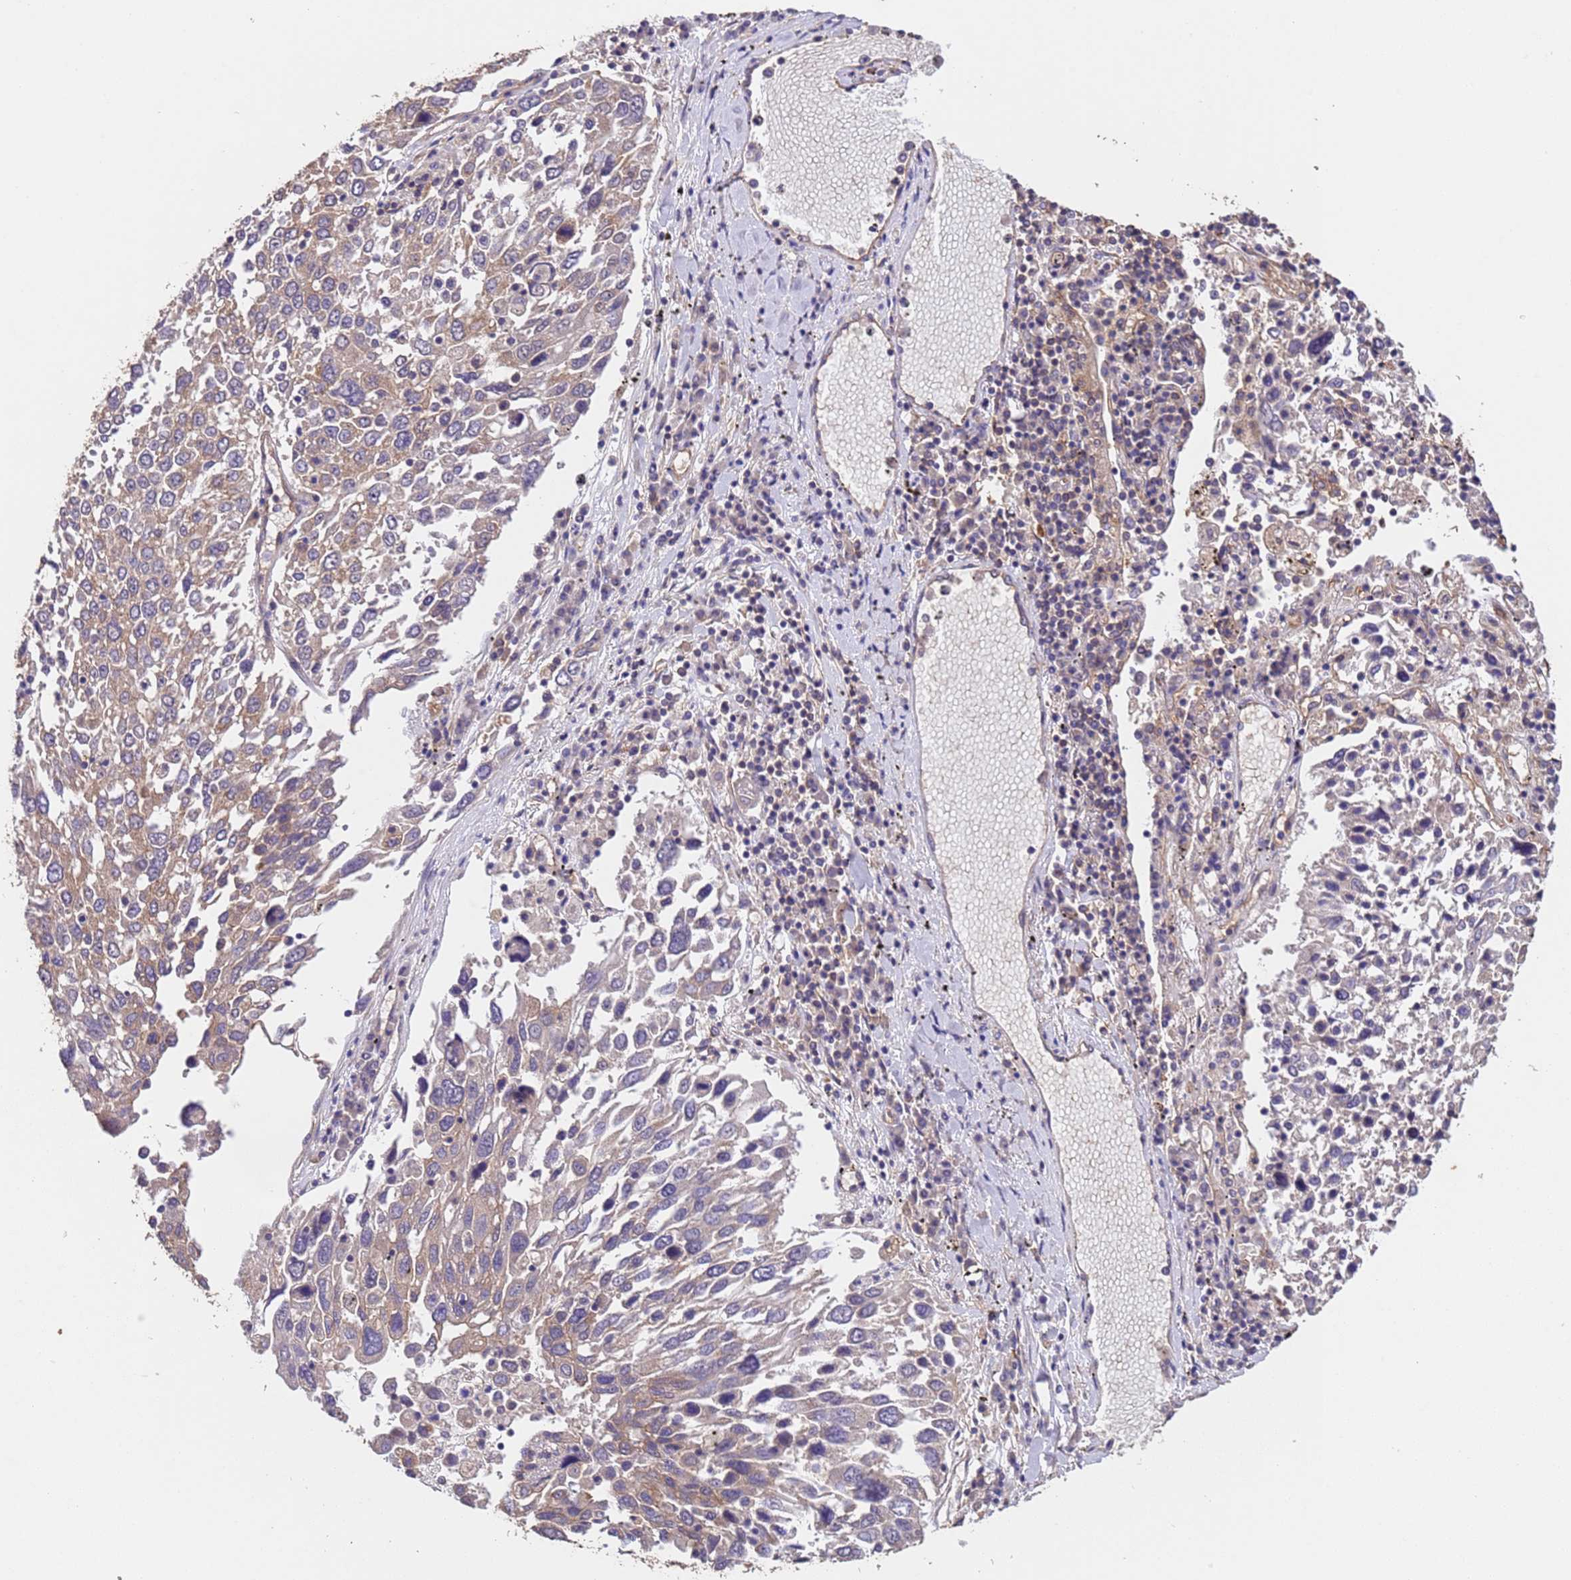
{"staining": {"intensity": "weak", "quantity": "25%-75%", "location": "cytoplasmic/membranous"}, "tissue": "lung cancer", "cell_type": "Tumor cells", "image_type": "cancer", "snomed": [{"axis": "morphology", "description": "Squamous cell carcinoma, NOS"}, {"axis": "topography", "description": "Lung"}], "caption": "About 25%-75% of tumor cells in lung cancer exhibit weak cytoplasmic/membranous protein positivity as visualized by brown immunohistochemical staining.", "gene": "MTX3", "patient": {"sex": "male", "age": 65}}